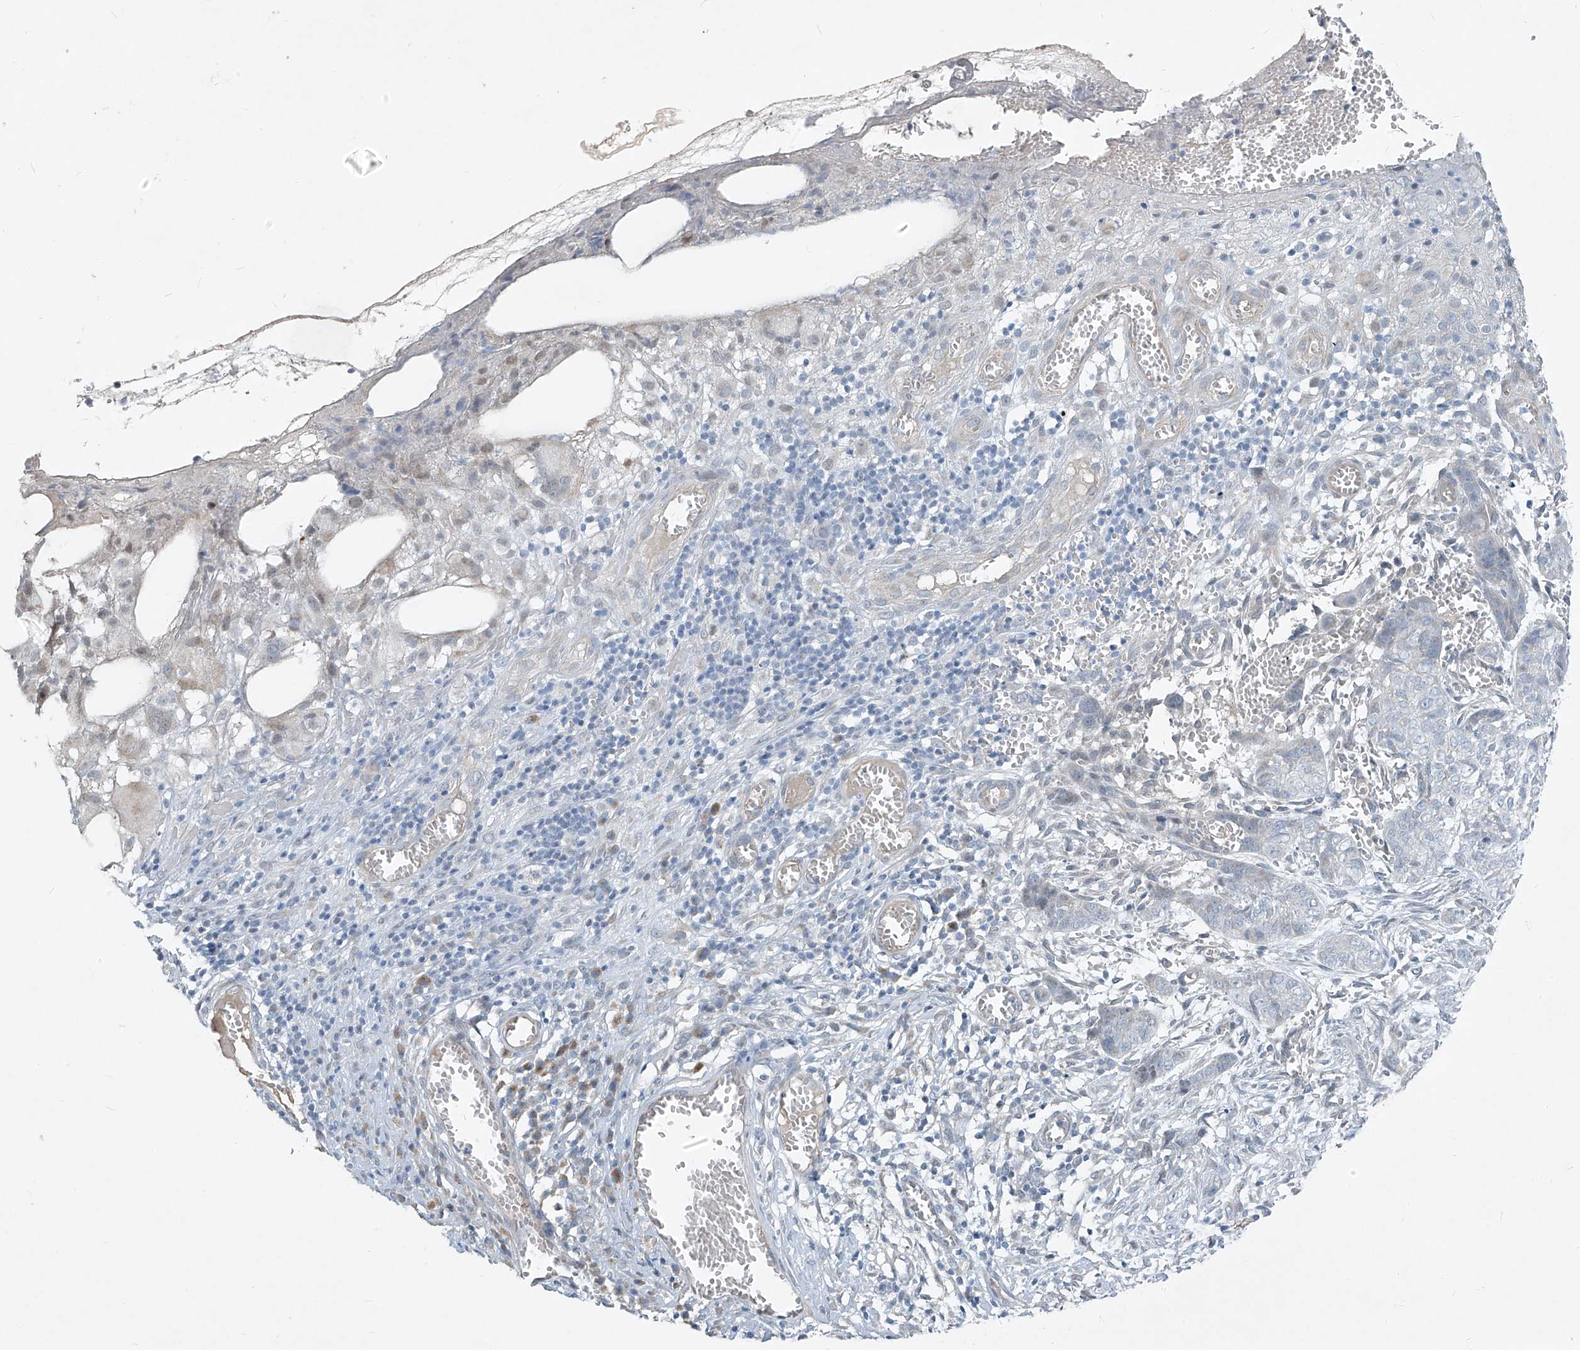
{"staining": {"intensity": "negative", "quantity": "none", "location": "none"}, "tissue": "skin cancer", "cell_type": "Tumor cells", "image_type": "cancer", "snomed": [{"axis": "morphology", "description": "Basal cell carcinoma"}, {"axis": "topography", "description": "Skin"}], "caption": "Immunohistochemistry (IHC) histopathology image of human skin basal cell carcinoma stained for a protein (brown), which displays no positivity in tumor cells.", "gene": "TNS2", "patient": {"sex": "female", "age": 64}}